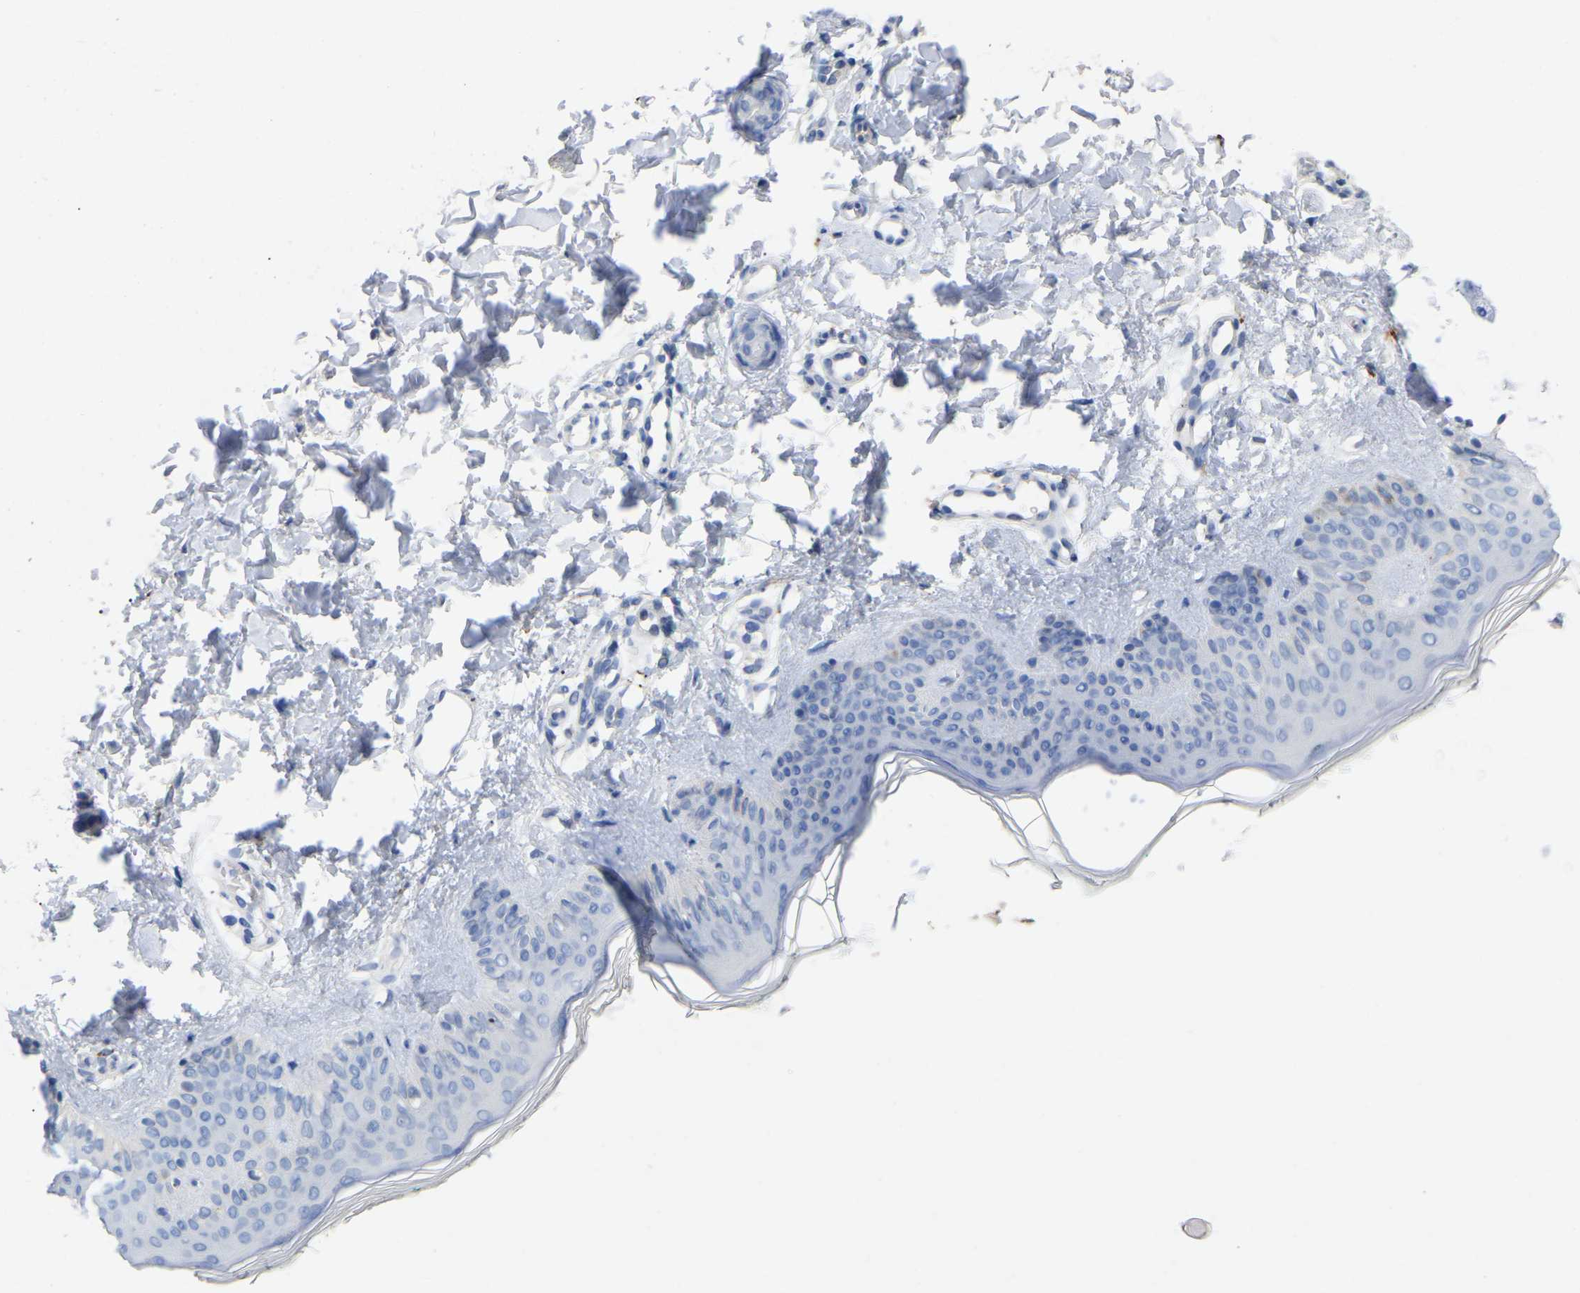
{"staining": {"intensity": "negative", "quantity": "none", "location": "none"}, "tissue": "skin", "cell_type": "Fibroblasts", "image_type": "normal", "snomed": [{"axis": "morphology", "description": "Normal tissue, NOS"}, {"axis": "topography", "description": "Skin"}], "caption": "The micrograph reveals no staining of fibroblasts in normal skin.", "gene": "SMPD2", "patient": {"sex": "male", "age": 30}}